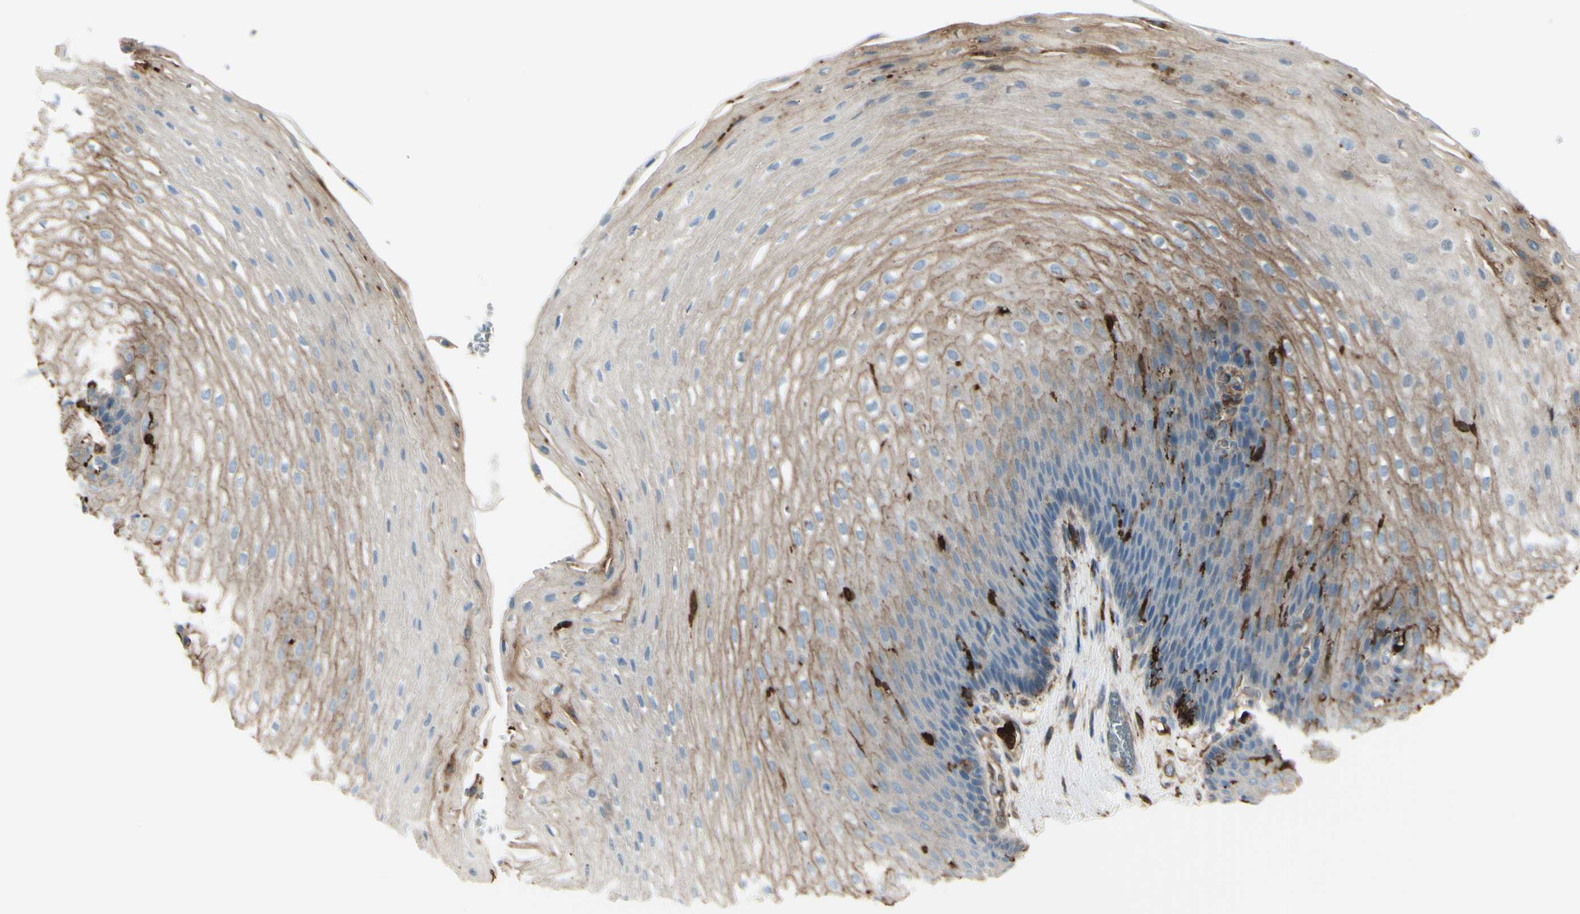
{"staining": {"intensity": "weak", "quantity": ">75%", "location": "cytoplasmic/membranous"}, "tissue": "esophagus", "cell_type": "Squamous epithelial cells", "image_type": "normal", "snomed": [{"axis": "morphology", "description": "Normal tissue, NOS"}, {"axis": "topography", "description": "Esophagus"}], "caption": "Esophagus was stained to show a protein in brown. There is low levels of weak cytoplasmic/membranous expression in about >75% of squamous epithelial cells. The protein of interest is shown in brown color, while the nuclei are stained blue.", "gene": "GSN", "patient": {"sex": "male", "age": 48}}